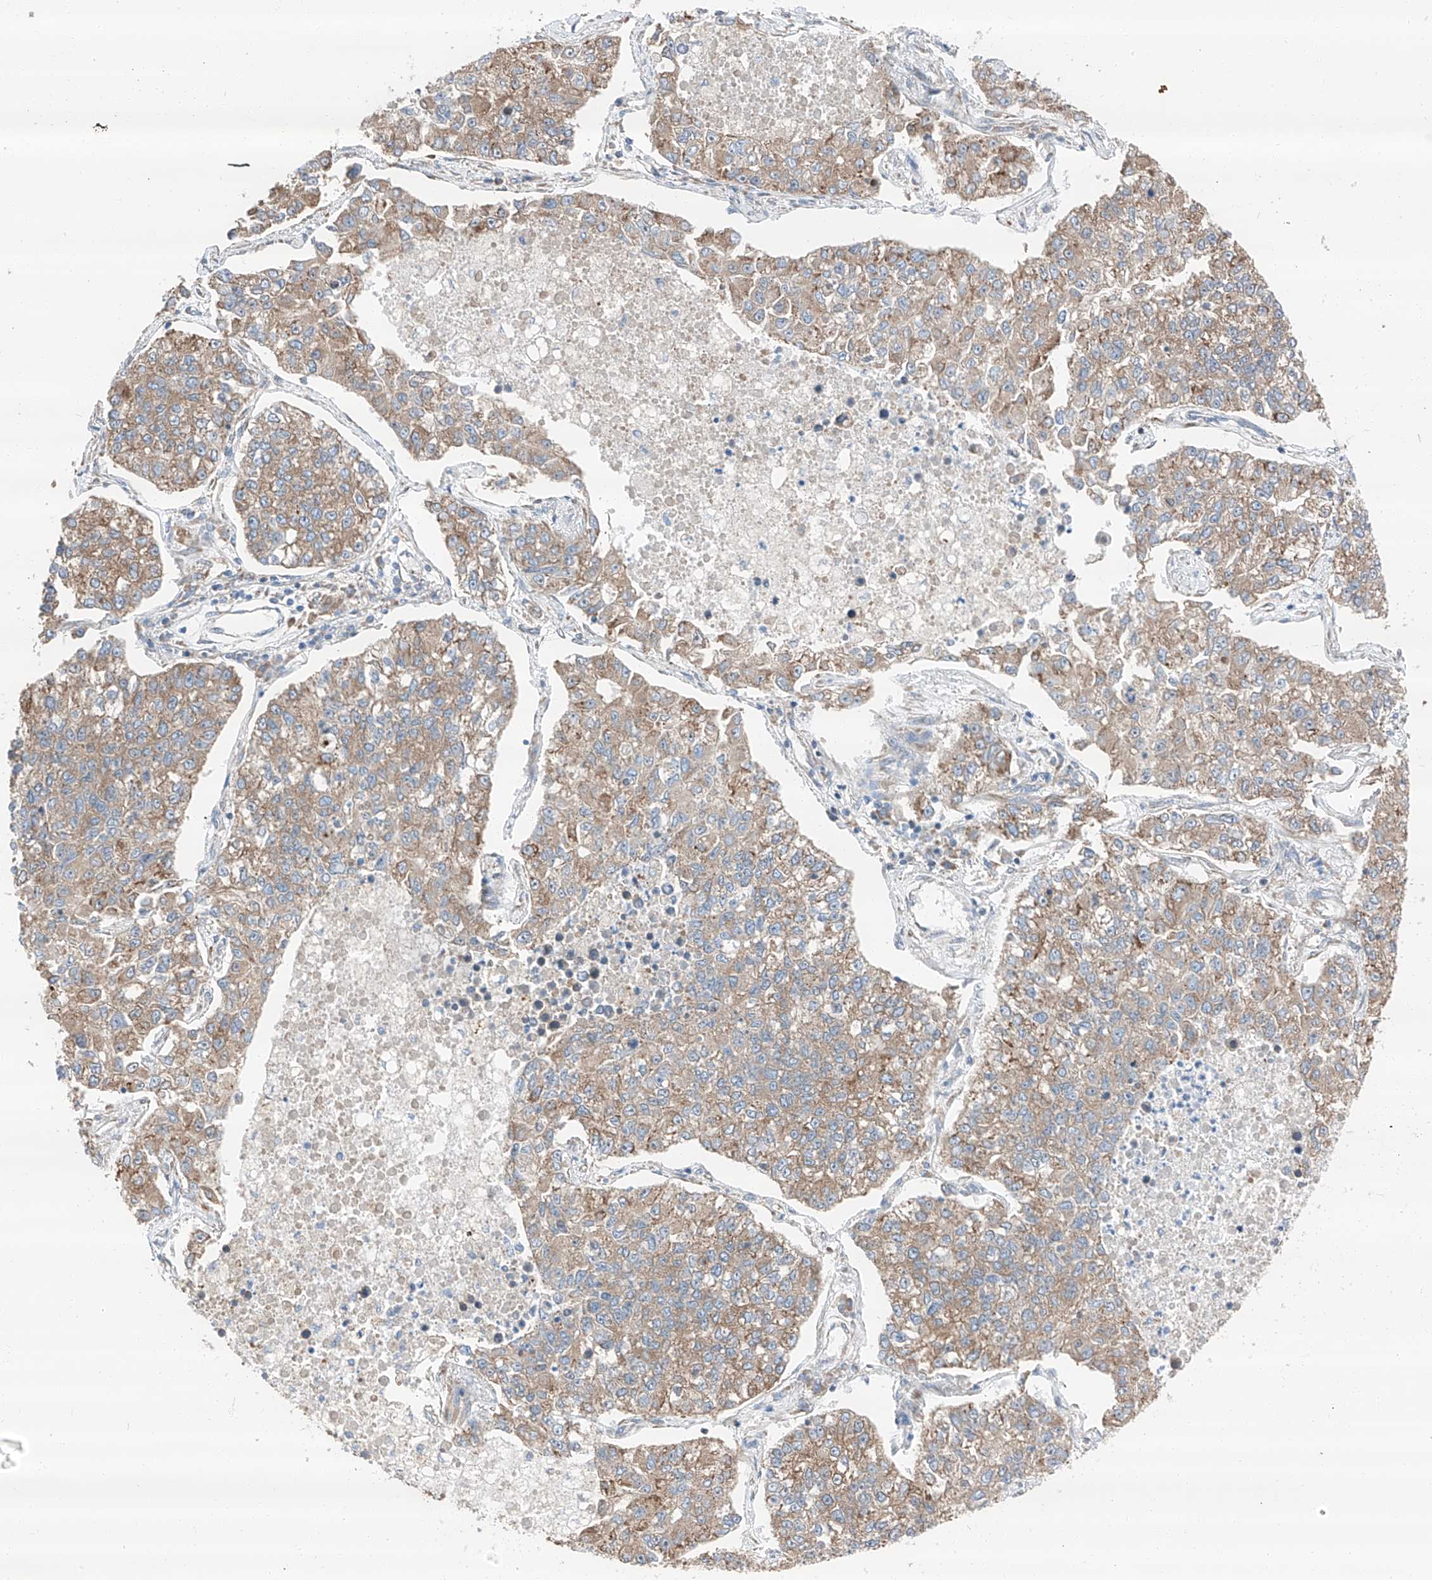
{"staining": {"intensity": "weak", "quantity": "25%-75%", "location": "cytoplasmic/membranous"}, "tissue": "lung cancer", "cell_type": "Tumor cells", "image_type": "cancer", "snomed": [{"axis": "morphology", "description": "Adenocarcinoma, NOS"}, {"axis": "topography", "description": "Lung"}], "caption": "Brown immunohistochemical staining in lung cancer demonstrates weak cytoplasmic/membranous expression in about 25%-75% of tumor cells.", "gene": "ZC3H15", "patient": {"sex": "male", "age": 49}}